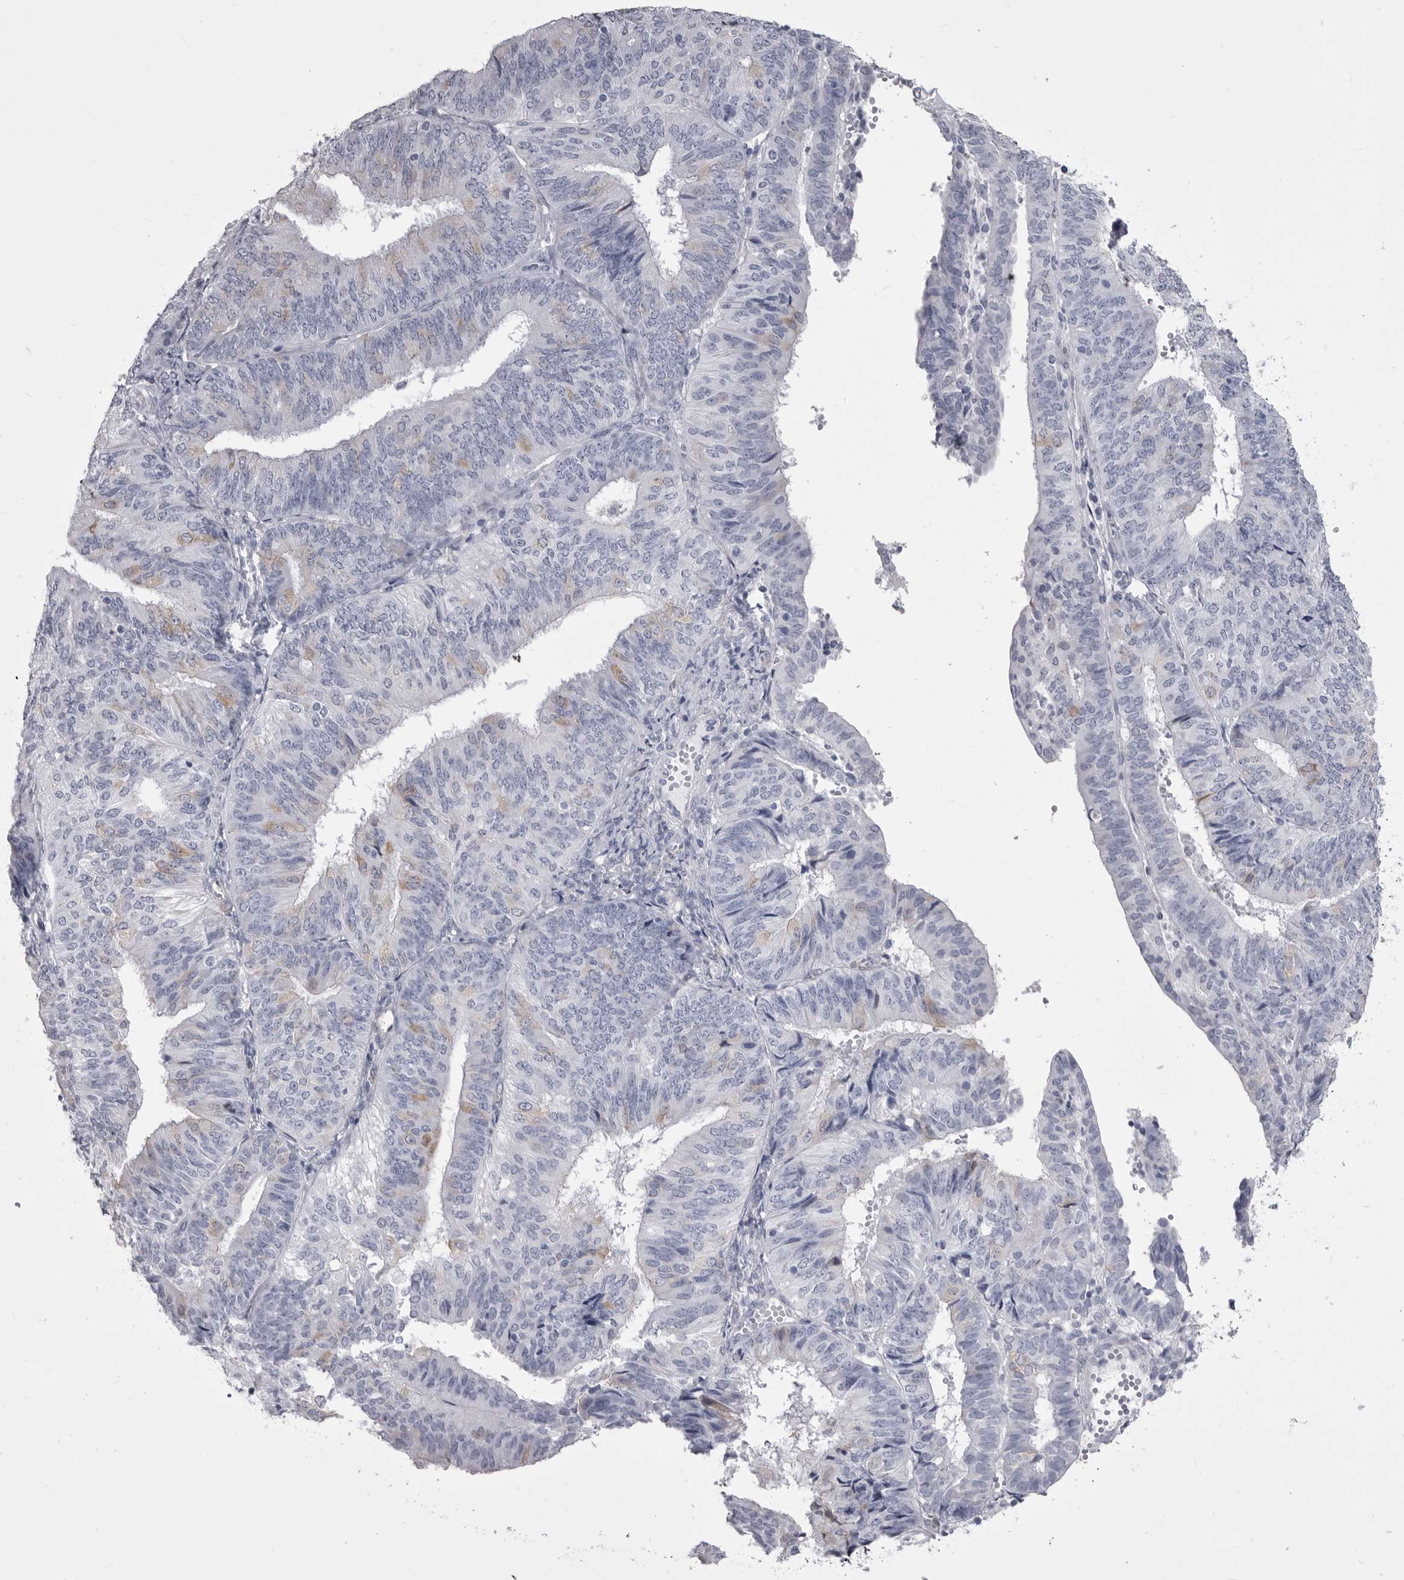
{"staining": {"intensity": "weak", "quantity": "<25%", "location": "cytoplasmic/membranous"}, "tissue": "endometrial cancer", "cell_type": "Tumor cells", "image_type": "cancer", "snomed": [{"axis": "morphology", "description": "Adenocarcinoma, NOS"}, {"axis": "topography", "description": "Endometrium"}], "caption": "High power microscopy micrograph of an IHC photomicrograph of endometrial cancer (adenocarcinoma), revealing no significant staining in tumor cells. (DAB immunohistochemistry with hematoxylin counter stain).", "gene": "ANK2", "patient": {"sex": "female", "age": 58}}